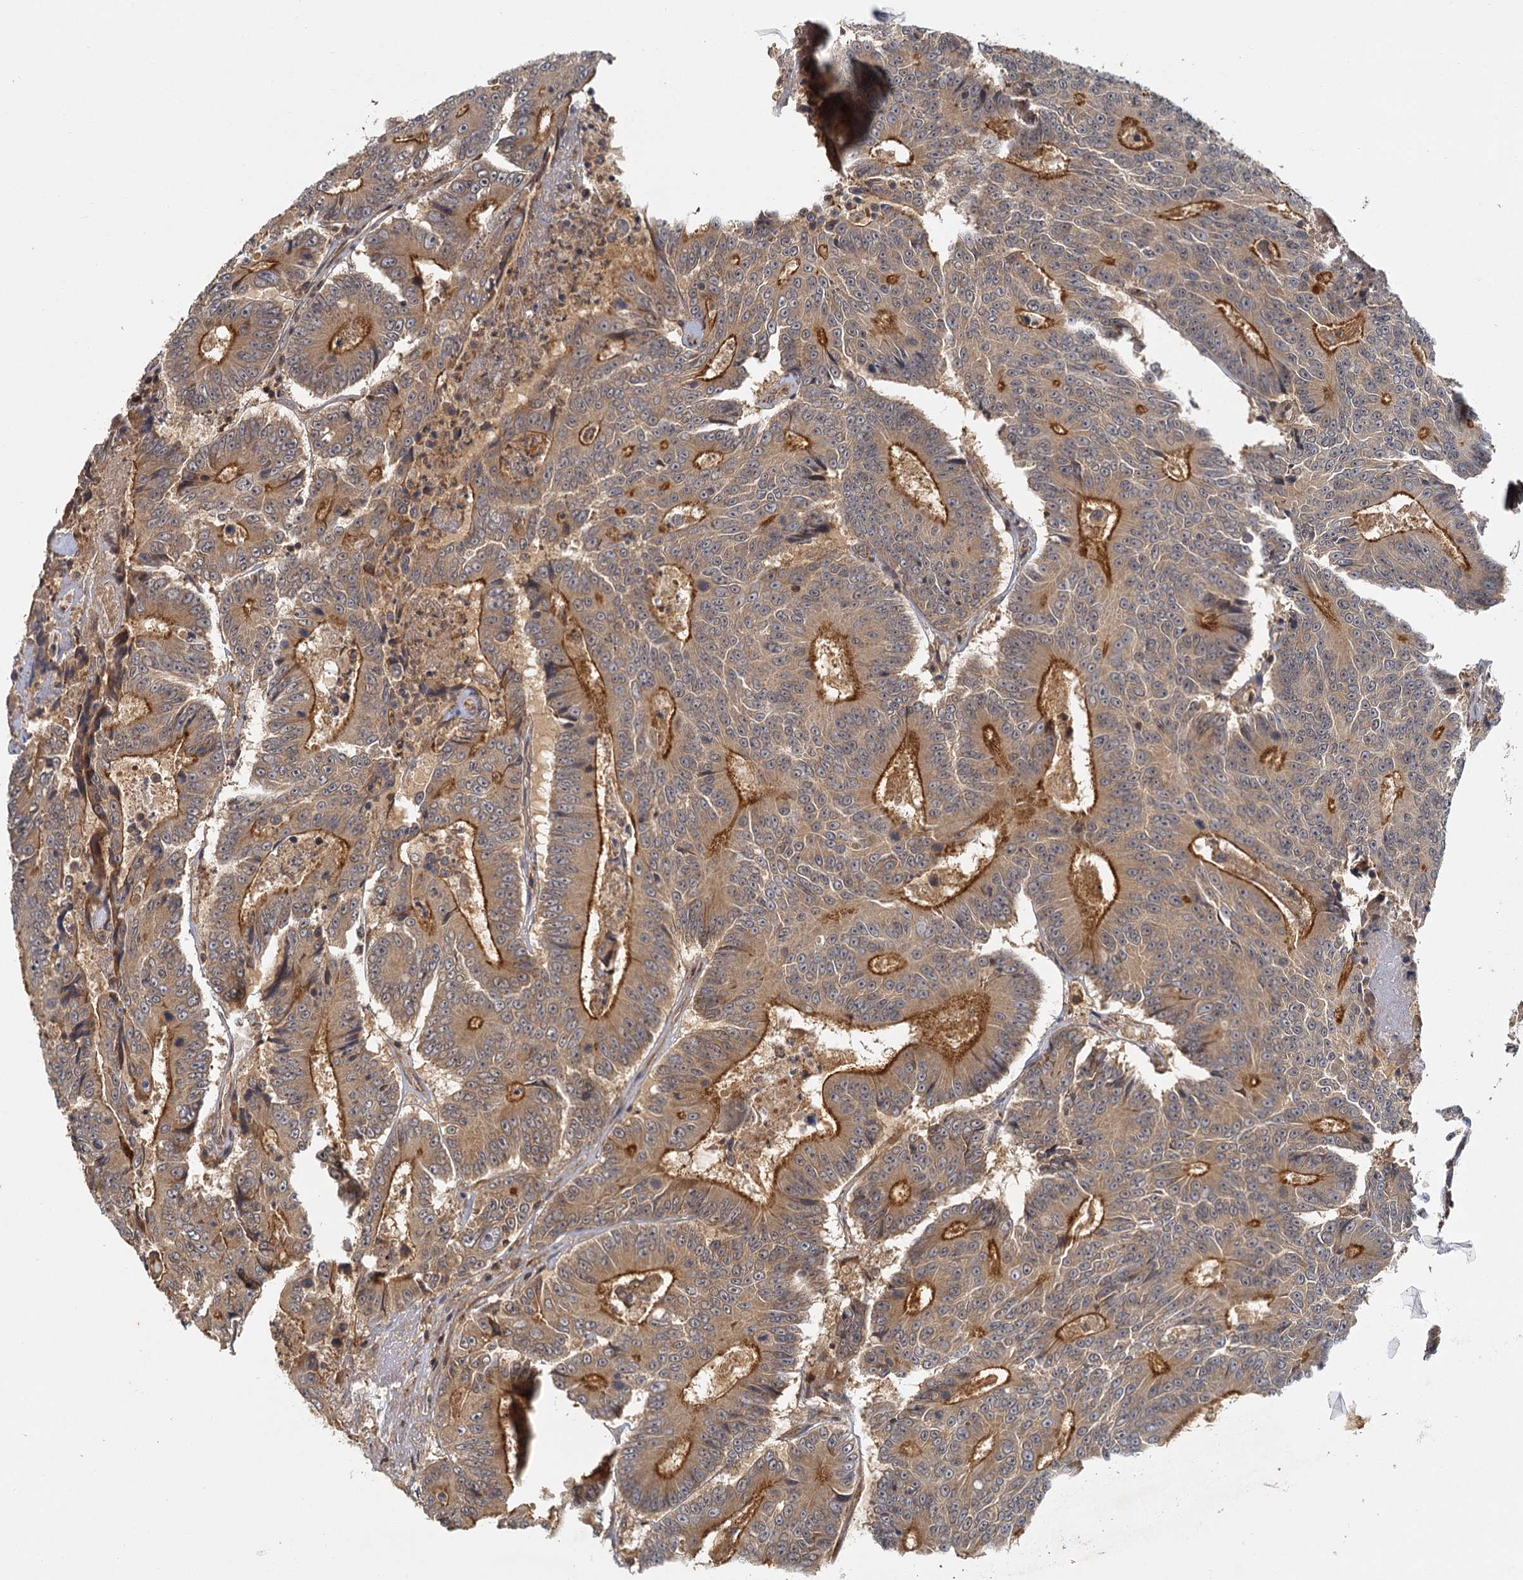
{"staining": {"intensity": "moderate", "quantity": ">75%", "location": "cytoplasmic/membranous"}, "tissue": "colorectal cancer", "cell_type": "Tumor cells", "image_type": "cancer", "snomed": [{"axis": "morphology", "description": "Adenocarcinoma, NOS"}, {"axis": "topography", "description": "Colon"}], "caption": "This histopathology image displays immunohistochemistry staining of human colorectal cancer (adenocarcinoma), with medium moderate cytoplasmic/membranous staining in about >75% of tumor cells.", "gene": "ZNF549", "patient": {"sex": "male", "age": 83}}